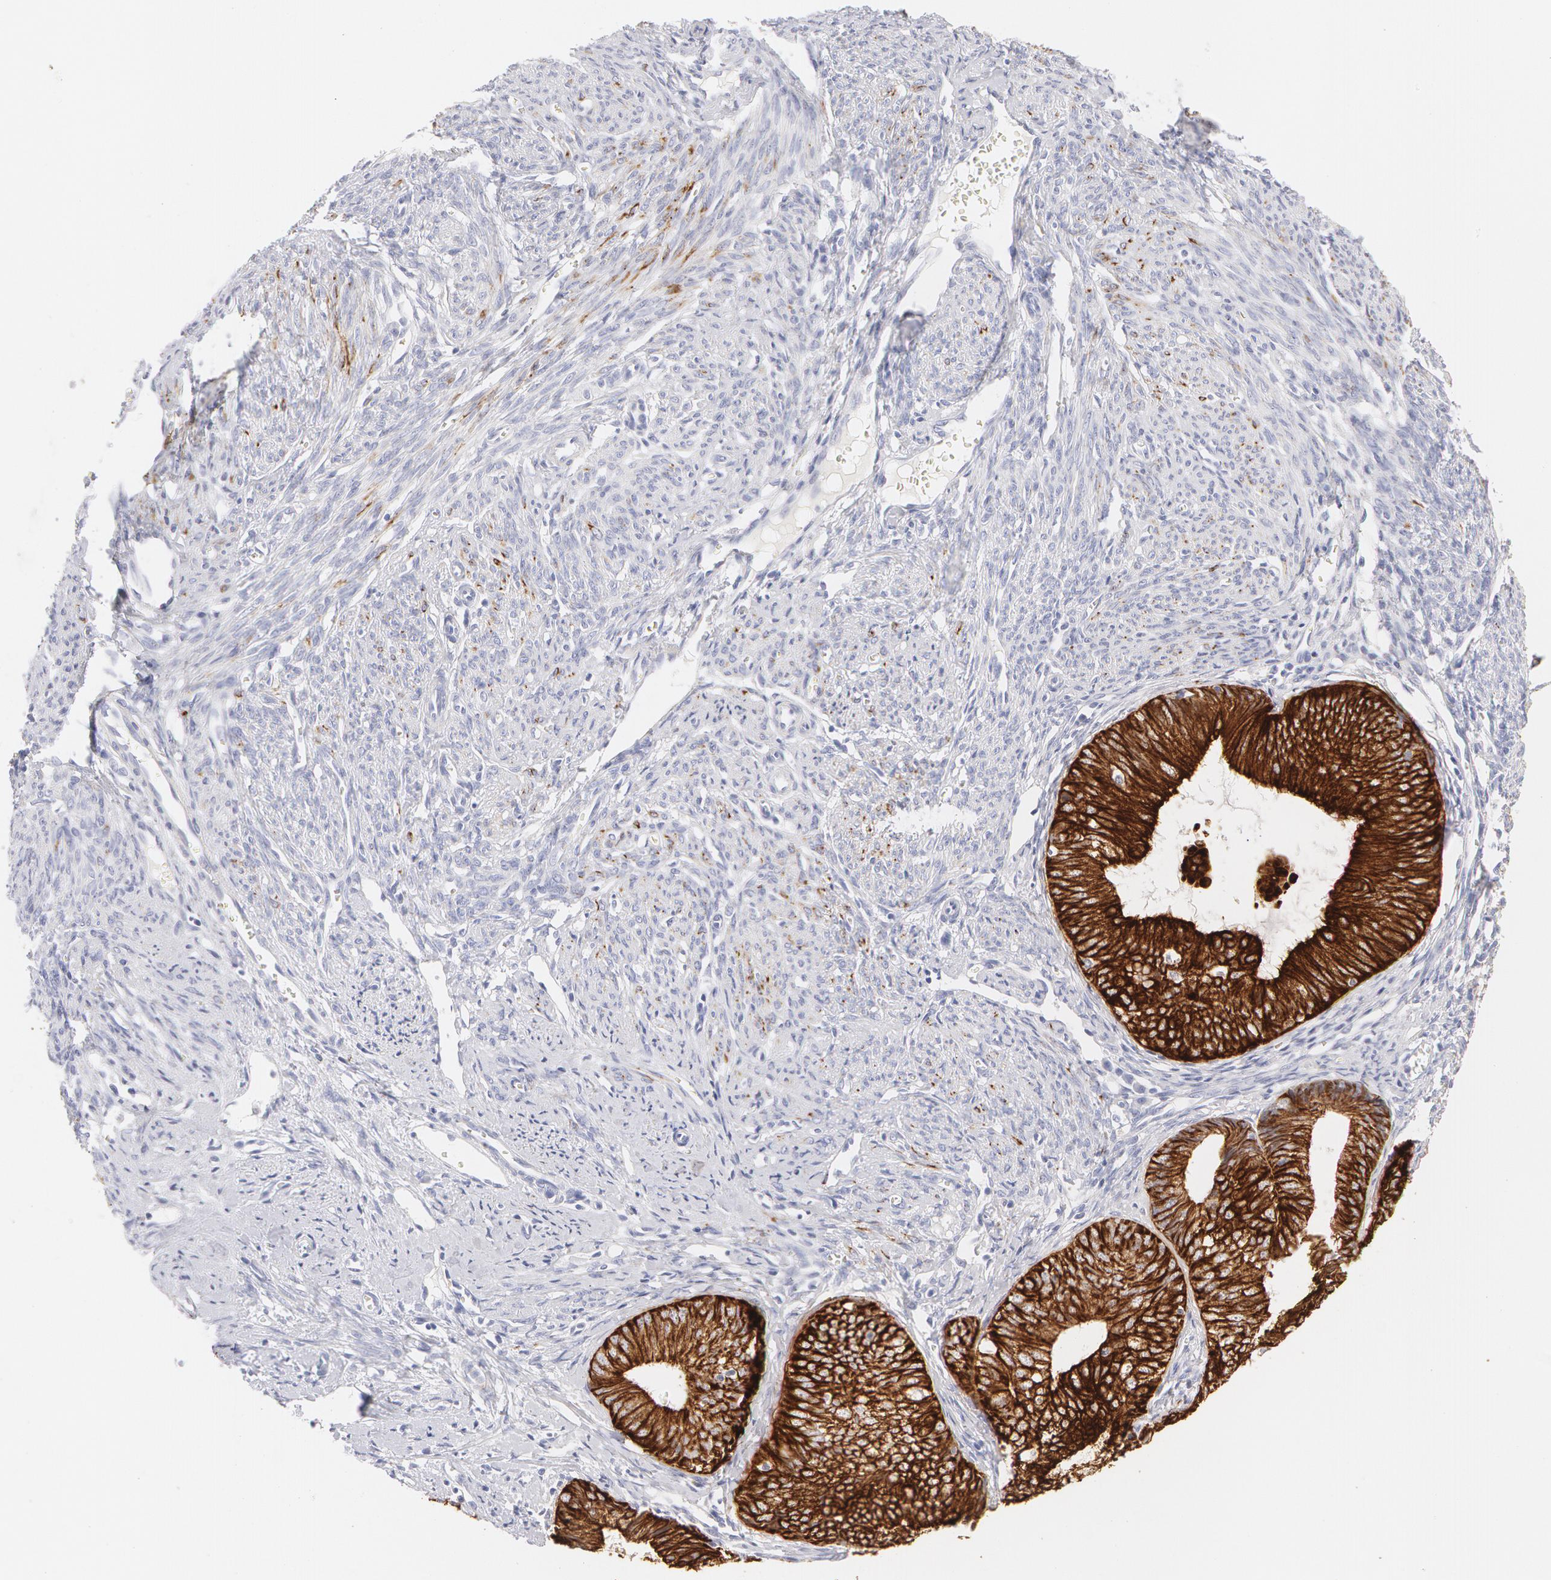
{"staining": {"intensity": "moderate", "quantity": ">75%", "location": "cytoplasmic/membranous"}, "tissue": "endometrial cancer", "cell_type": "Tumor cells", "image_type": "cancer", "snomed": [{"axis": "morphology", "description": "Adenocarcinoma, NOS"}, {"axis": "topography", "description": "Endometrium"}], "caption": "IHC staining of endometrial cancer, which demonstrates medium levels of moderate cytoplasmic/membranous expression in about >75% of tumor cells indicating moderate cytoplasmic/membranous protein expression. The staining was performed using DAB (3,3'-diaminobenzidine) (brown) for protein detection and nuclei were counterstained in hematoxylin (blue).", "gene": "KRT8", "patient": {"sex": "female", "age": 66}}